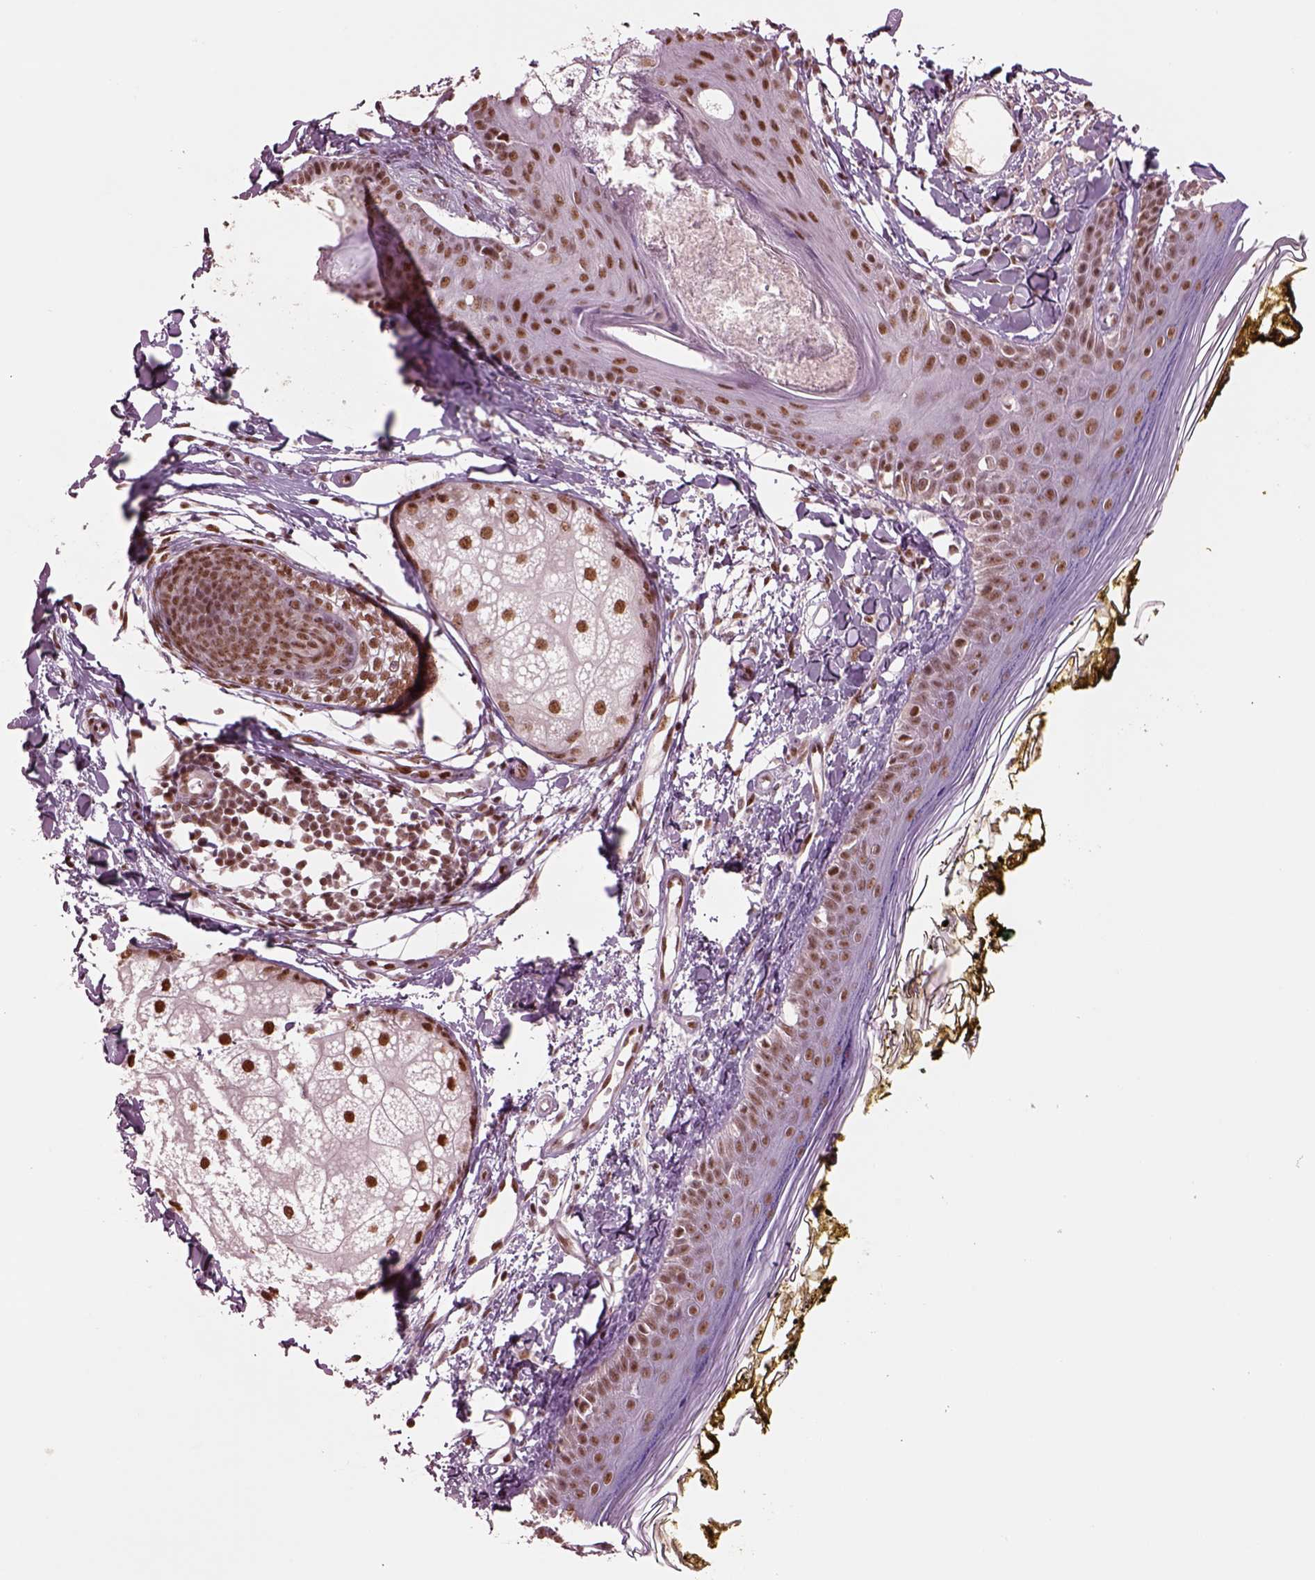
{"staining": {"intensity": "moderate", "quantity": ">75%", "location": "nuclear"}, "tissue": "skin", "cell_type": "Fibroblasts", "image_type": "normal", "snomed": [{"axis": "morphology", "description": "Normal tissue, NOS"}, {"axis": "topography", "description": "Skin"}], "caption": "Immunohistochemistry photomicrograph of benign human skin stained for a protein (brown), which exhibits medium levels of moderate nuclear staining in approximately >75% of fibroblasts.", "gene": "SEPHS1", "patient": {"sex": "male", "age": 76}}